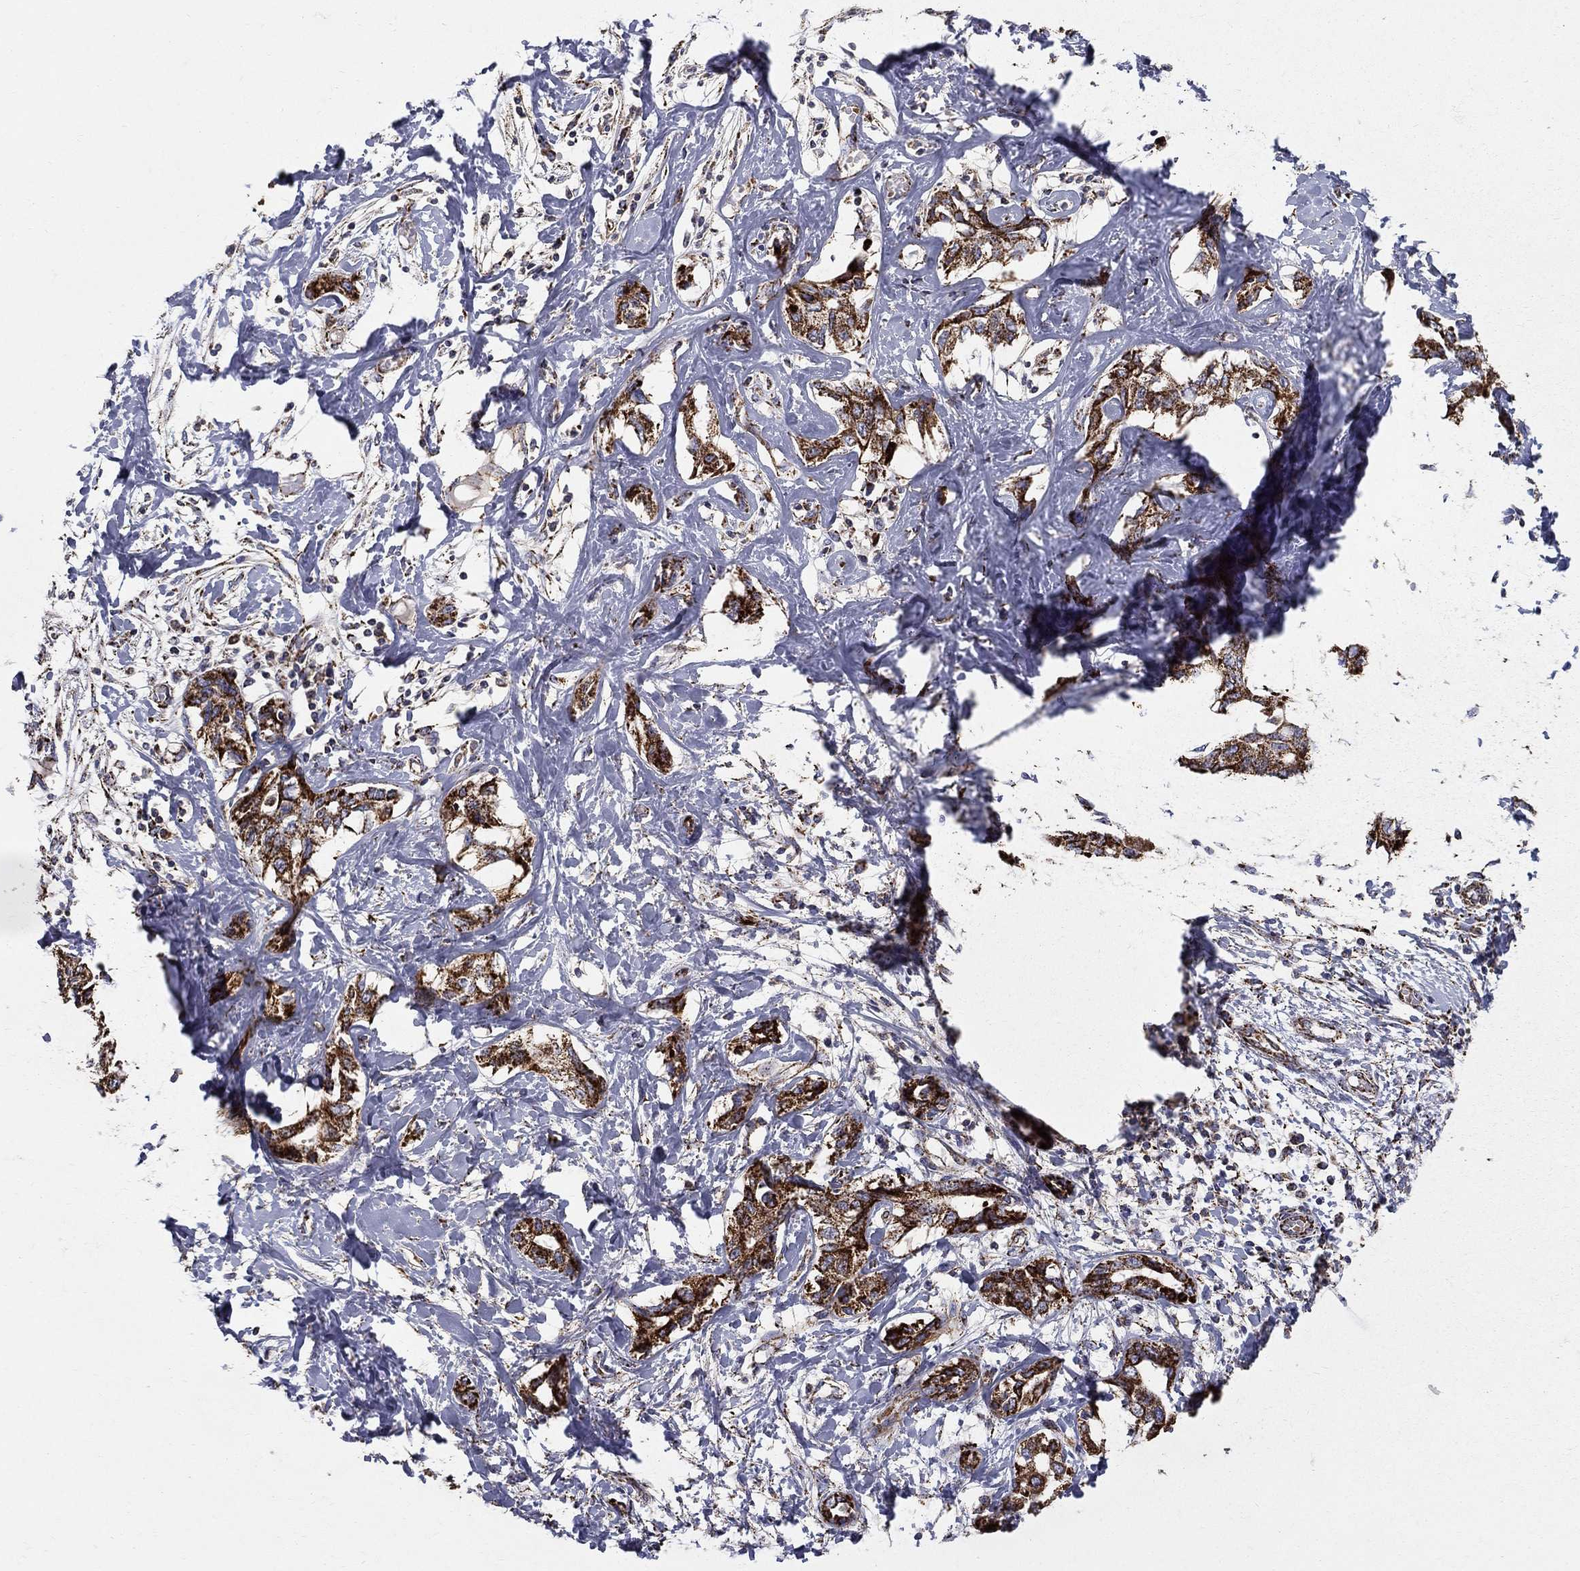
{"staining": {"intensity": "strong", "quantity": ">75%", "location": "cytoplasmic/membranous"}, "tissue": "liver cancer", "cell_type": "Tumor cells", "image_type": "cancer", "snomed": [{"axis": "morphology", "description": "Cholangiocarcinoma"}, {"axis": "topography", "description": "Liver"}], "caption": "Protein analysis of liver cholangiocarcinoma tissue exhibits strong cytoplasmic/membranous staining in approximately >75% of tumor cells.", "gene": "GCSH", "patient": {"sex": "male", "age": 59}}